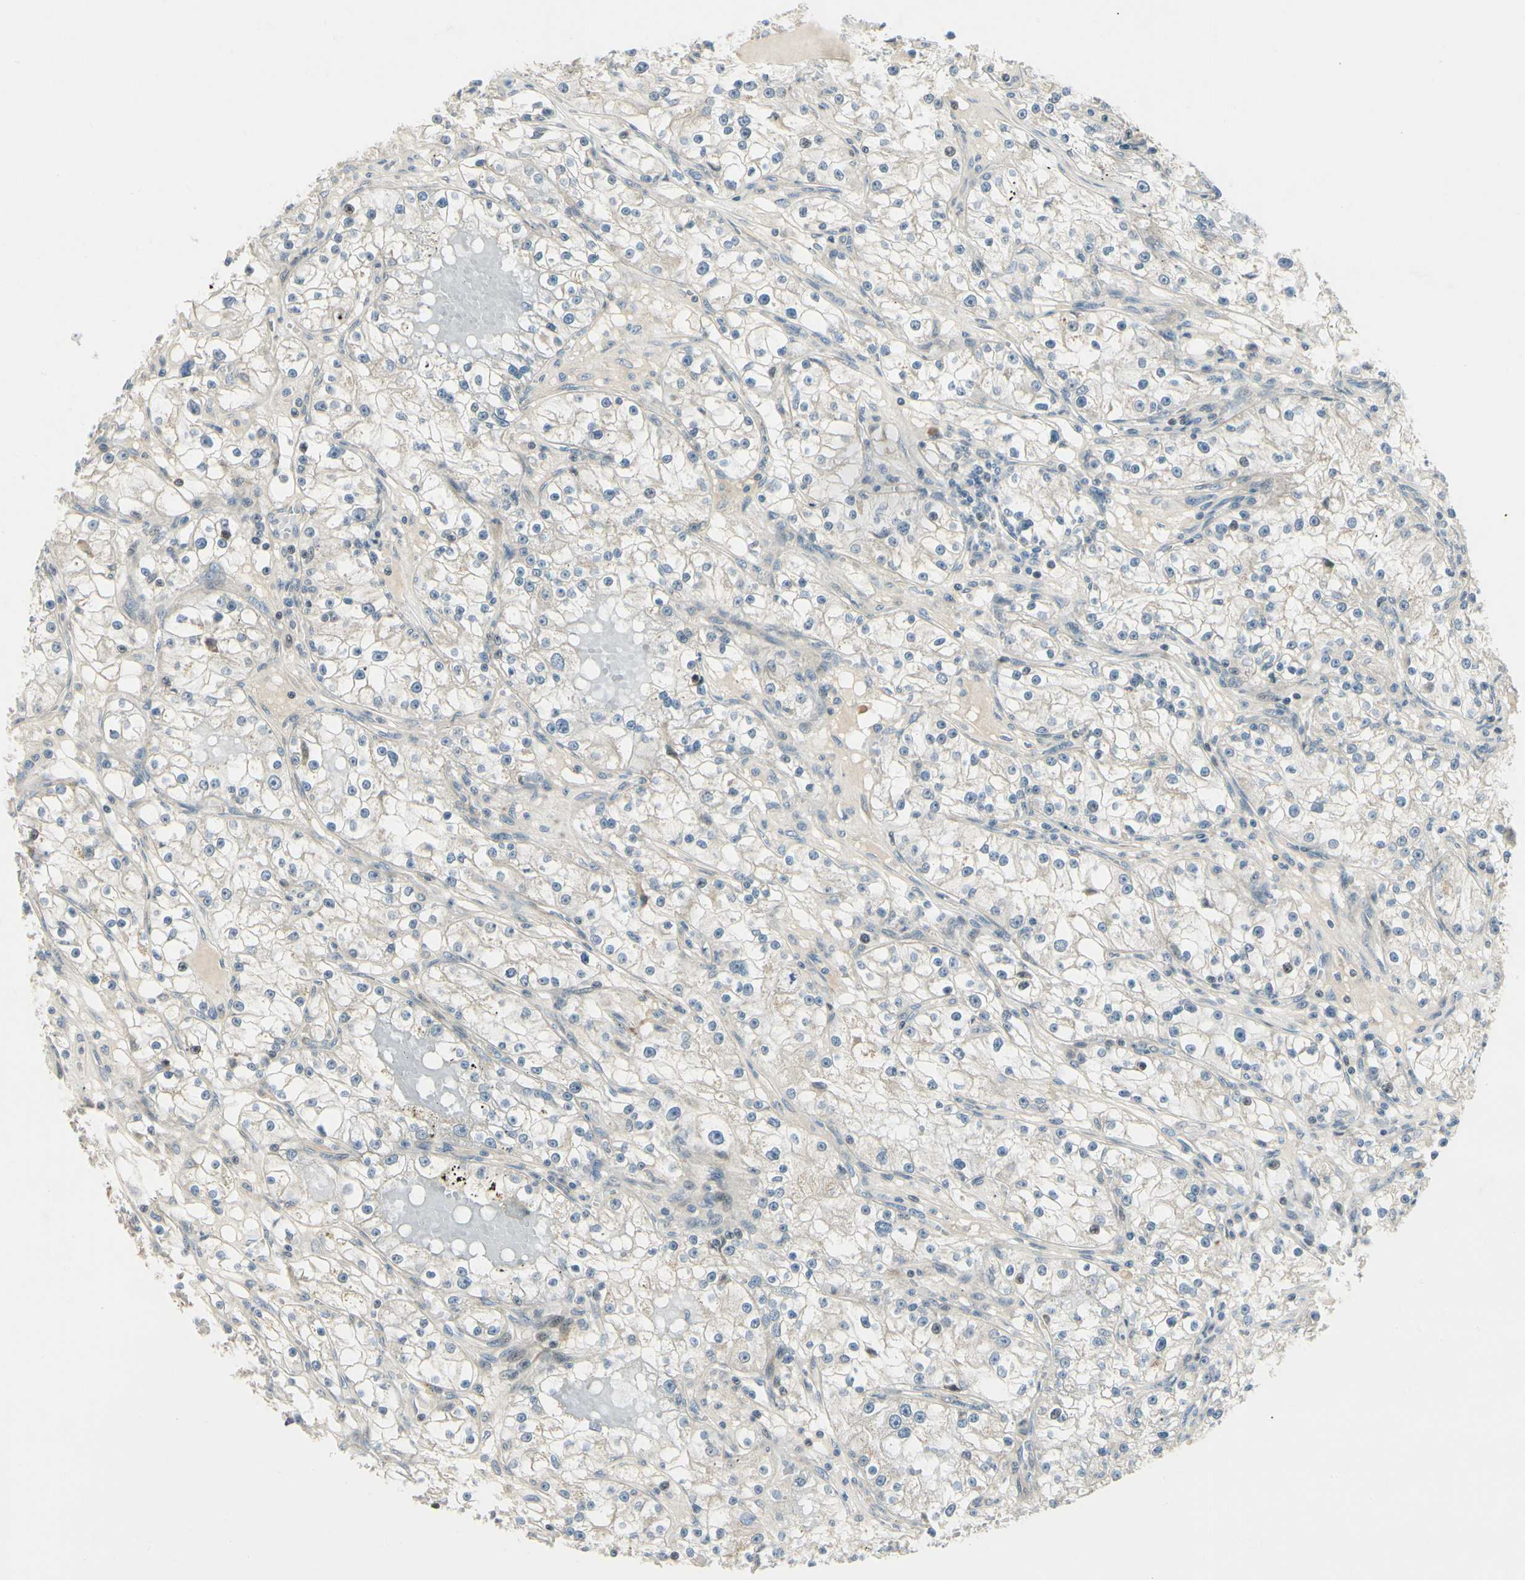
{"staining": {"intensity": "weak", "quantity": "25%-75%", "location": "cytoplasmic/membranous"}, "tissue": "renal cancer", "cell_type": "Tumor cells", "image_type": "cancer", "snomed": [{"axis": "morphology", "description": "Adenocarcinoma, NOS"}, {"axis": "topography", "description": "Kidney"}], "caption": "There is low levels of weak cytoplasmic/membranous staining in tumor cells of renal adenocarcinoma, as demonstrated by immunohistochemical staining (brown color).", "gene": "P4HA3", "patient": {"sex": "male", "age": 56}}